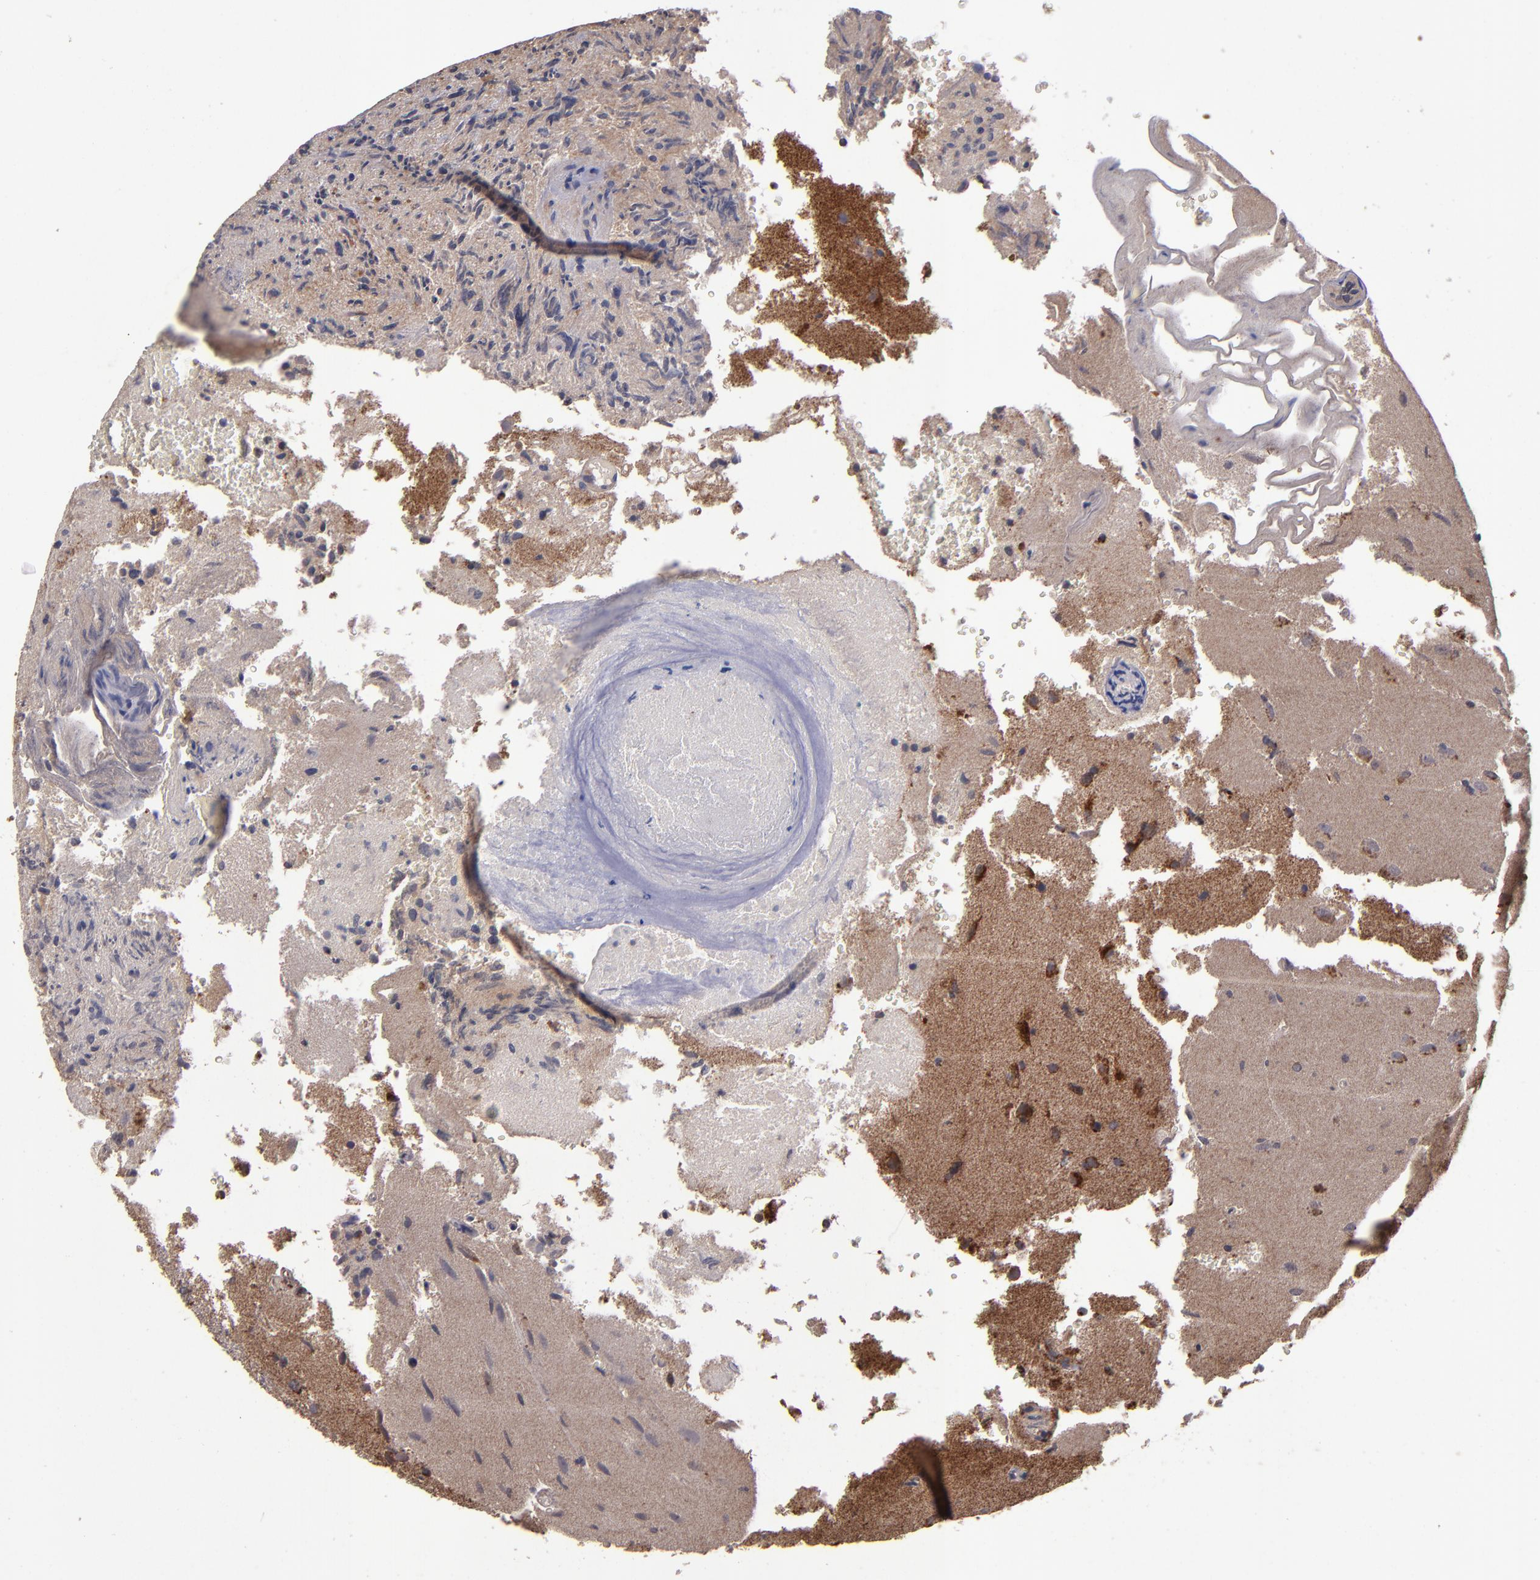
{"staining": {"intensity": "moderate", "quantity": ">75%", "location": "cytoplasmic/membranous"}, "tissue": "glioma", "cell_type": "Tumor cells", "image_type": "cancer", "snomed": [{"axis": "morphology", "description": "Normal tissue, NOS"}, {"axis": "morphology", "description": "Glioma, malignant, High grade"}, {"axis": "topography", "description": "Cerebral cortex"}], "caption": "Malignant glioma (high-grade) stained with a brown dye shows moderate cytoplasmic/membranous positive staining in about >75% of tumor cells.", "gene": "TIMM9", "patient": {"sex": "male", "age": 75}}